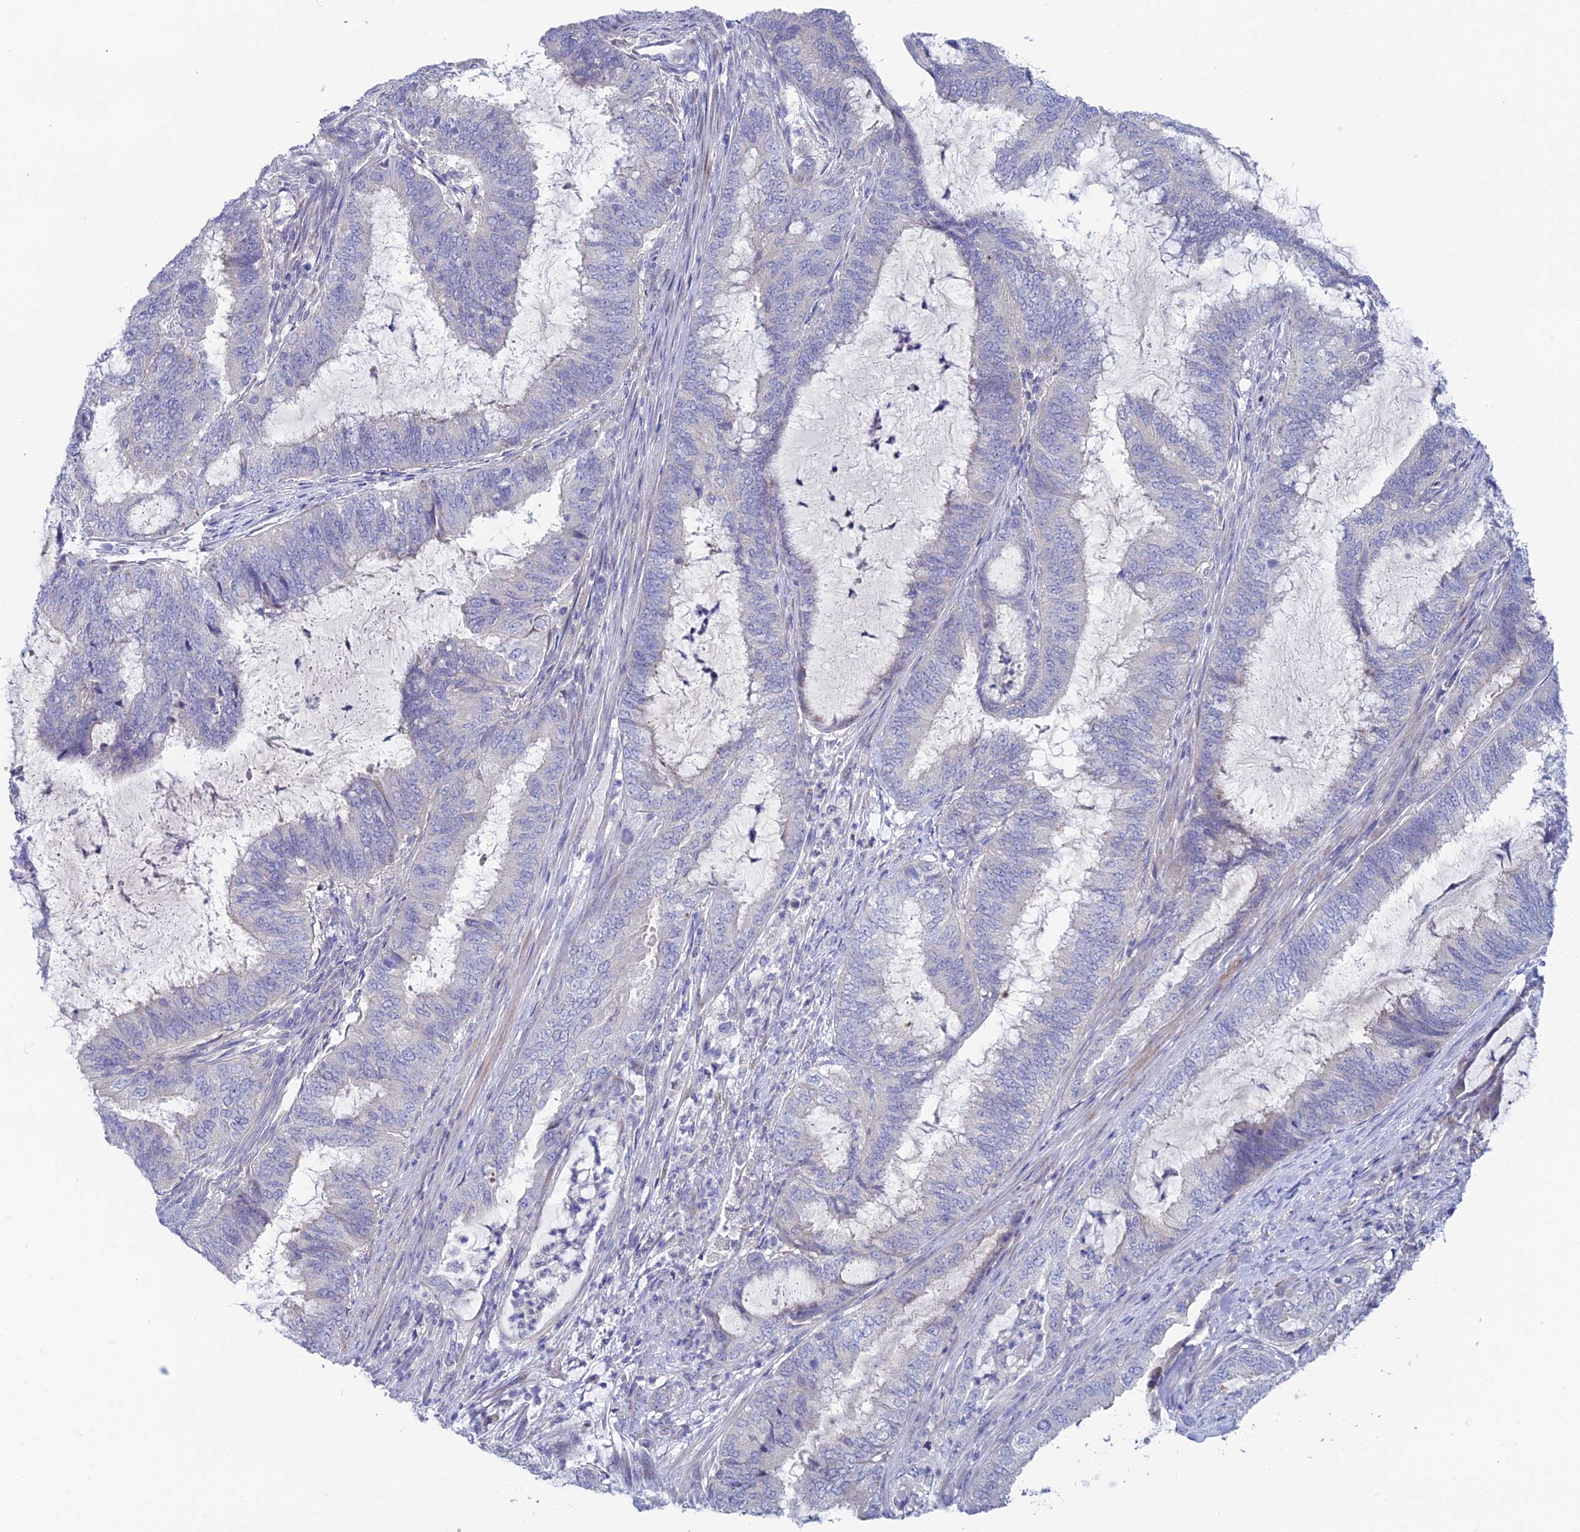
{"staining": {"intensity": "negative", "quantity": "none", "location": "none"}, "tissue": "endometrial cancer", "cell_type": "Tumor cells", "image_type": "cancer", "snomed": [{"axis": "morphology", "description": "Adenocarcinoma, NOS"}, {"axis": "topography", "description": "Endometrium"}], "caption": "This micrograph is of endometrial adenocarcinoma stained with IHC to label a protein in brown with the nuclei are counter-stained blue. There is no staining in tumor cells.", "gene": "XPO7", "patient": {"sex": "female", "age": 51}}